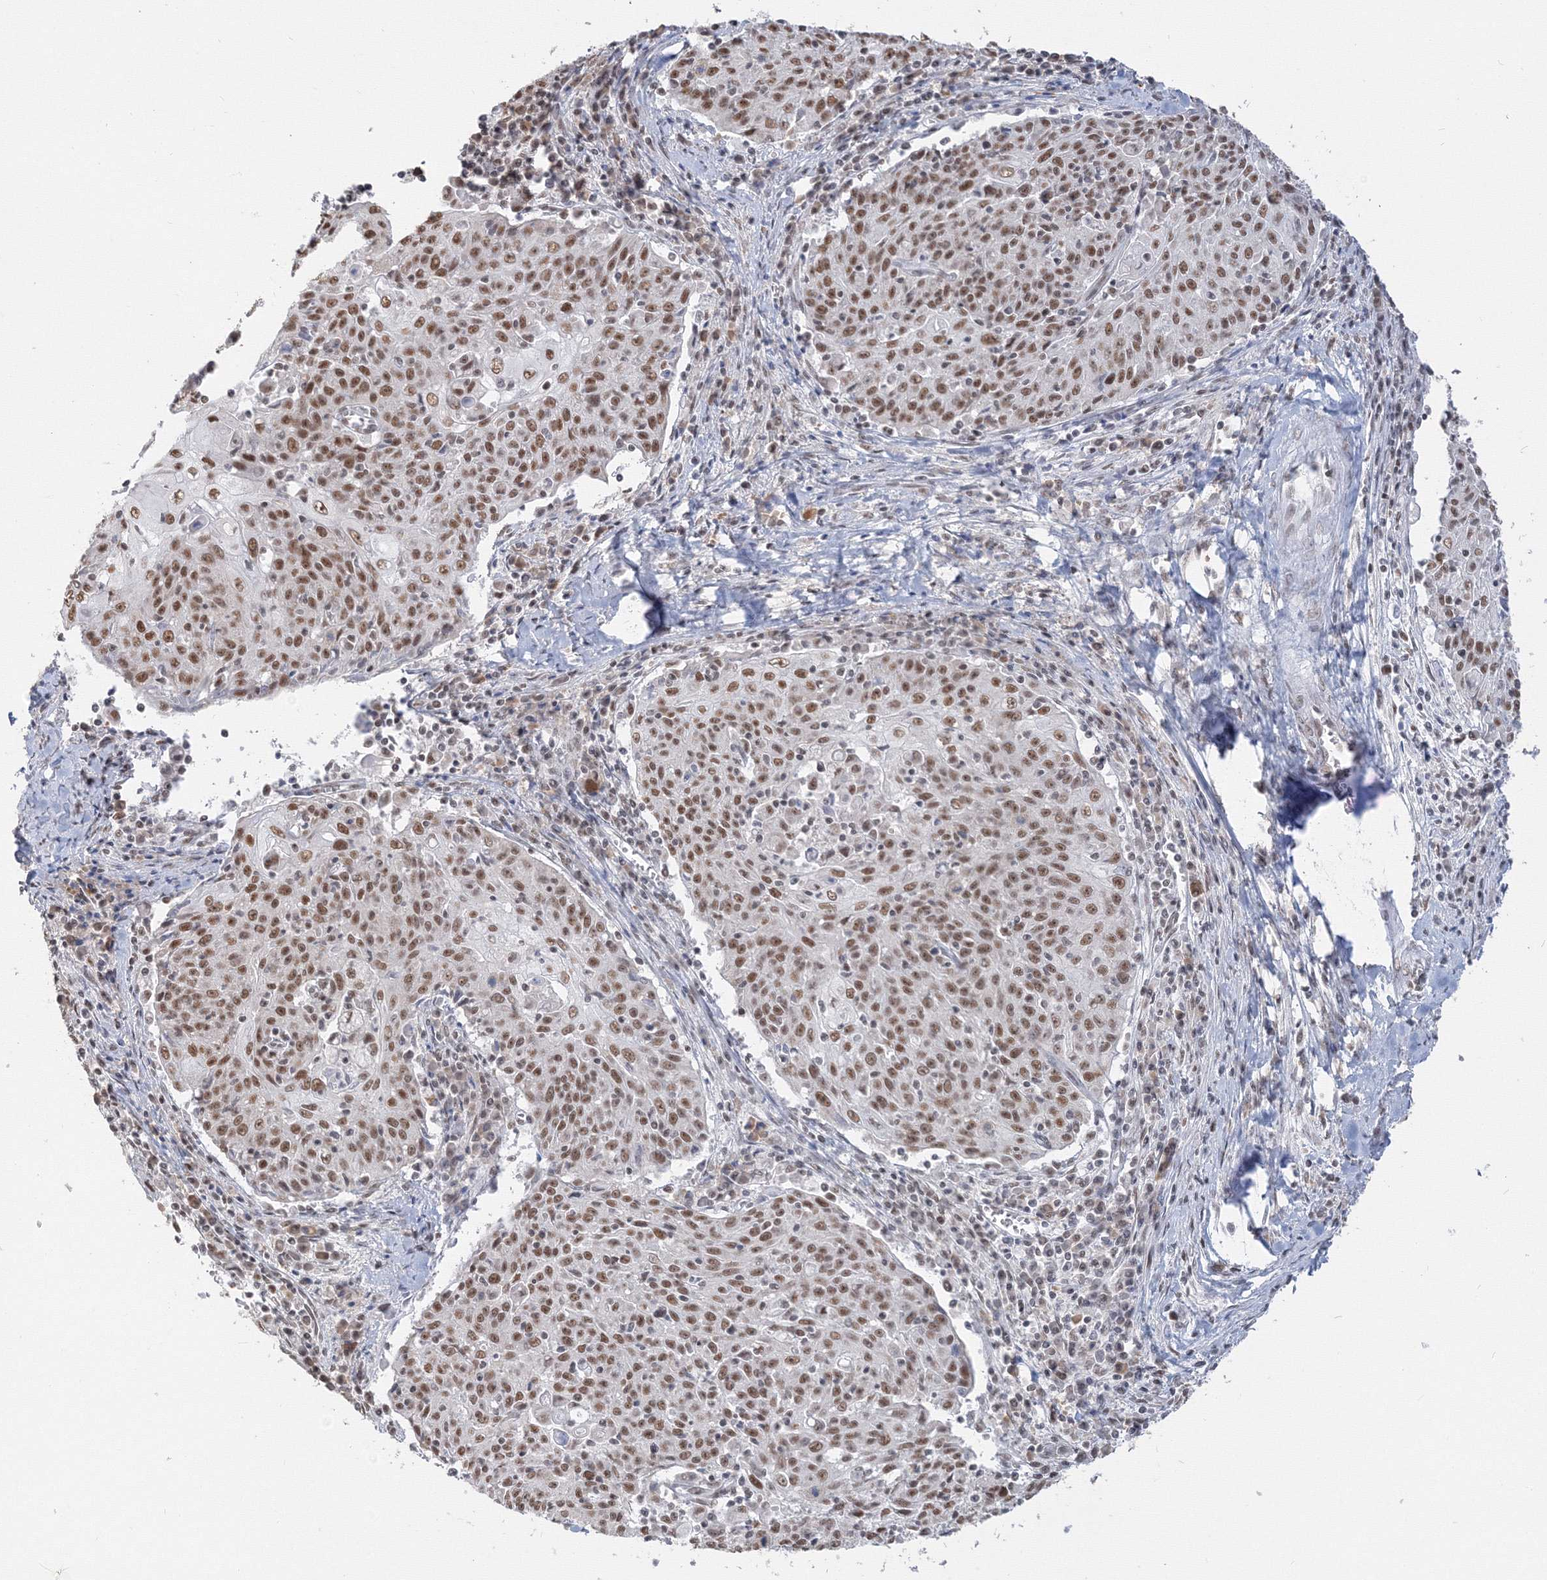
{"staining": {"intensity": "moderate", "quantity": ">75%", "location": "nuclear"}, "tissue": "cervical cancer", "cell_type": "Tumor cells", "image_type": "cancer", "snomed": [{"axis": "morphology", "description": "Squamous cell carcinoma, NOS"}, {"axis": "topography", "description": "Cervix"}], "caption": "IHC (DAB (3,3'-diaminobenzidine)) staining of human cervical cancer (squamous cell carcinoma) demonstrates moderate nuclear protein positivity in about >75% of tumor cells.", "gene": "PPP4R2", "patient": {"sex": "female", "age": 48}}